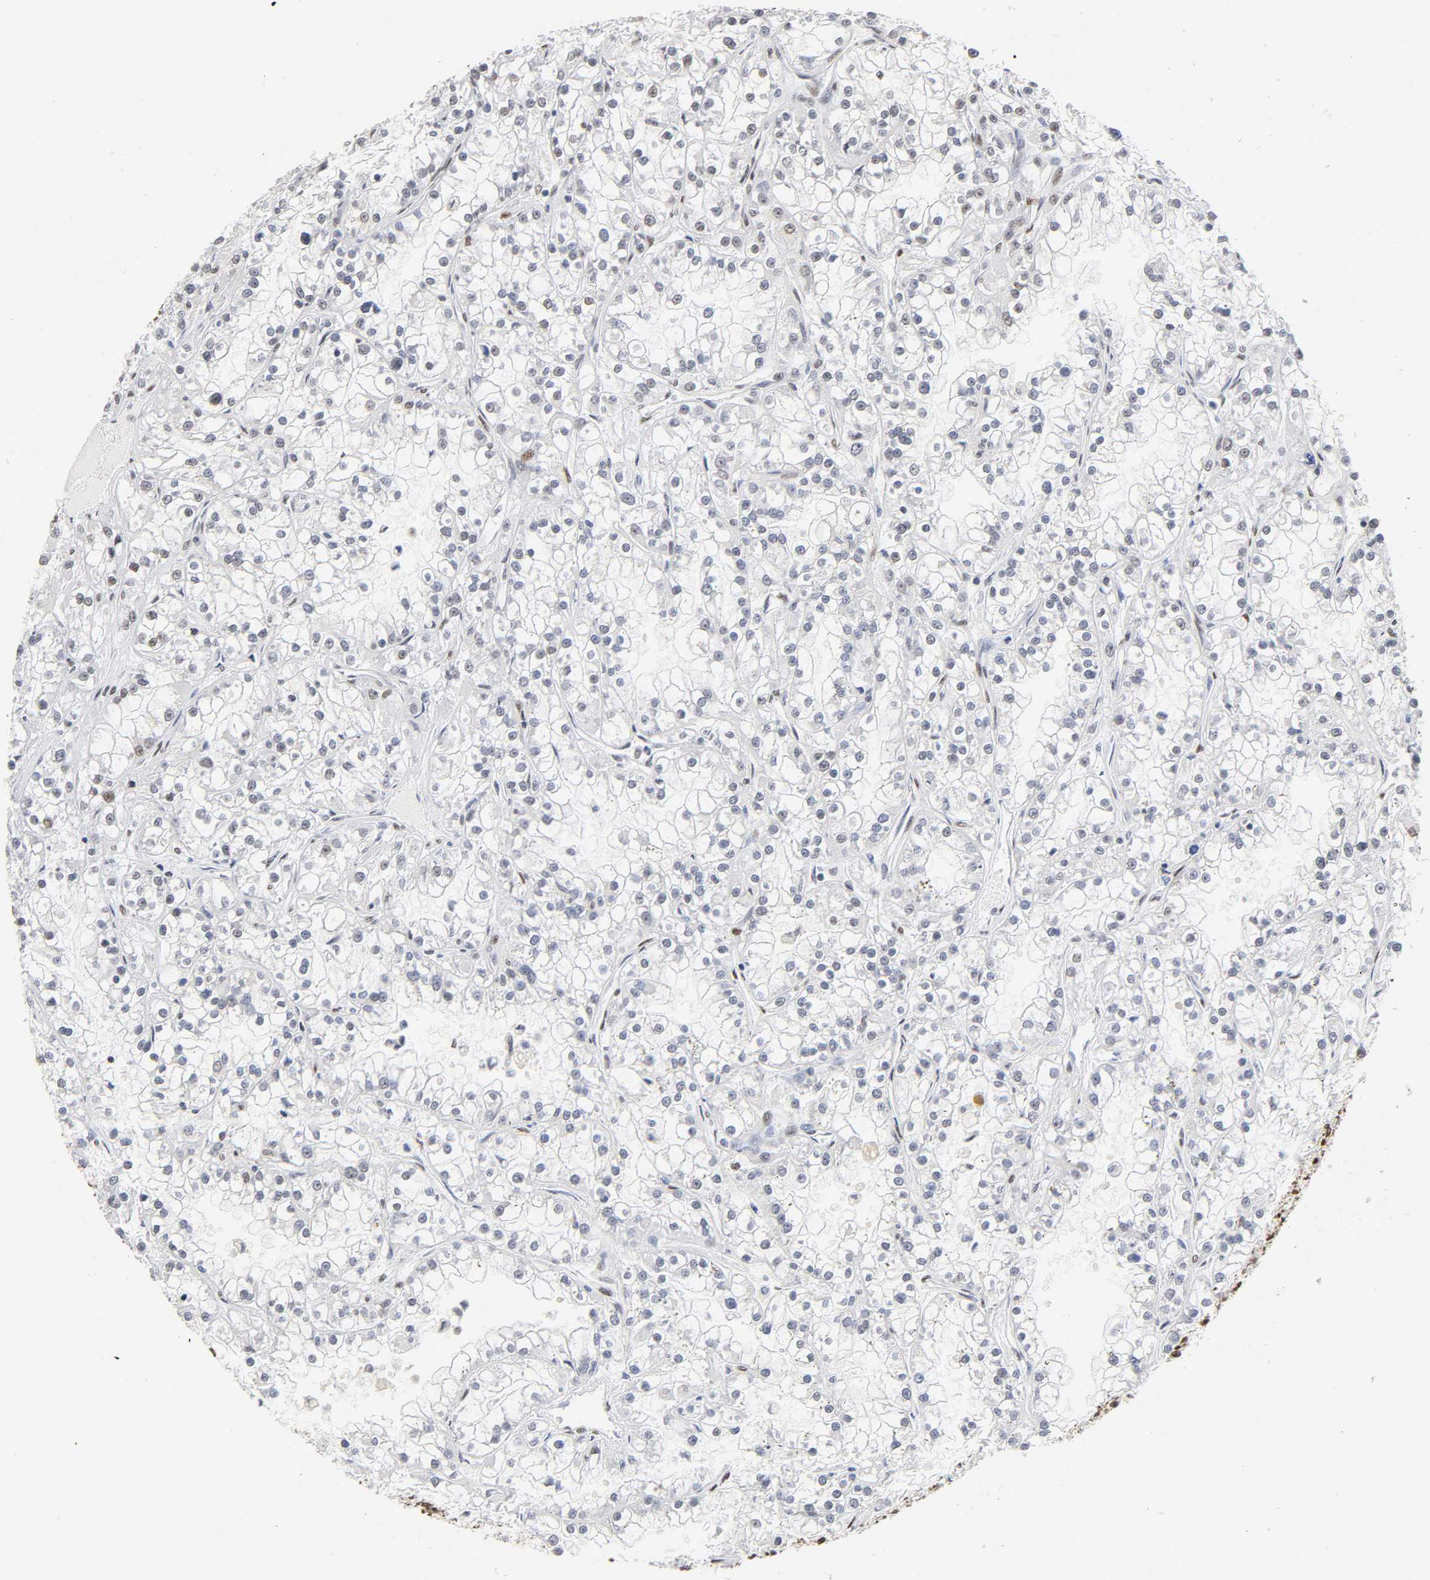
{"staining": {"intensity": "negative", "quantity": "none", "location": "none"}, "tissue": "renal cancer", "cell_type": "Tumor cells", "image_type": "cancer", "snomed": [{"axis": "morphology", "description": "Adenocarcinoma, NOS"}, {"axis": "topography", "description": "Kidney"}], "caption": "This is an immunohistochemistry micrograph of human renal cancer. There is no expression in tumor cells.", "gene": "NR3C1", "patient": {"sex": "female", "age": 52}}